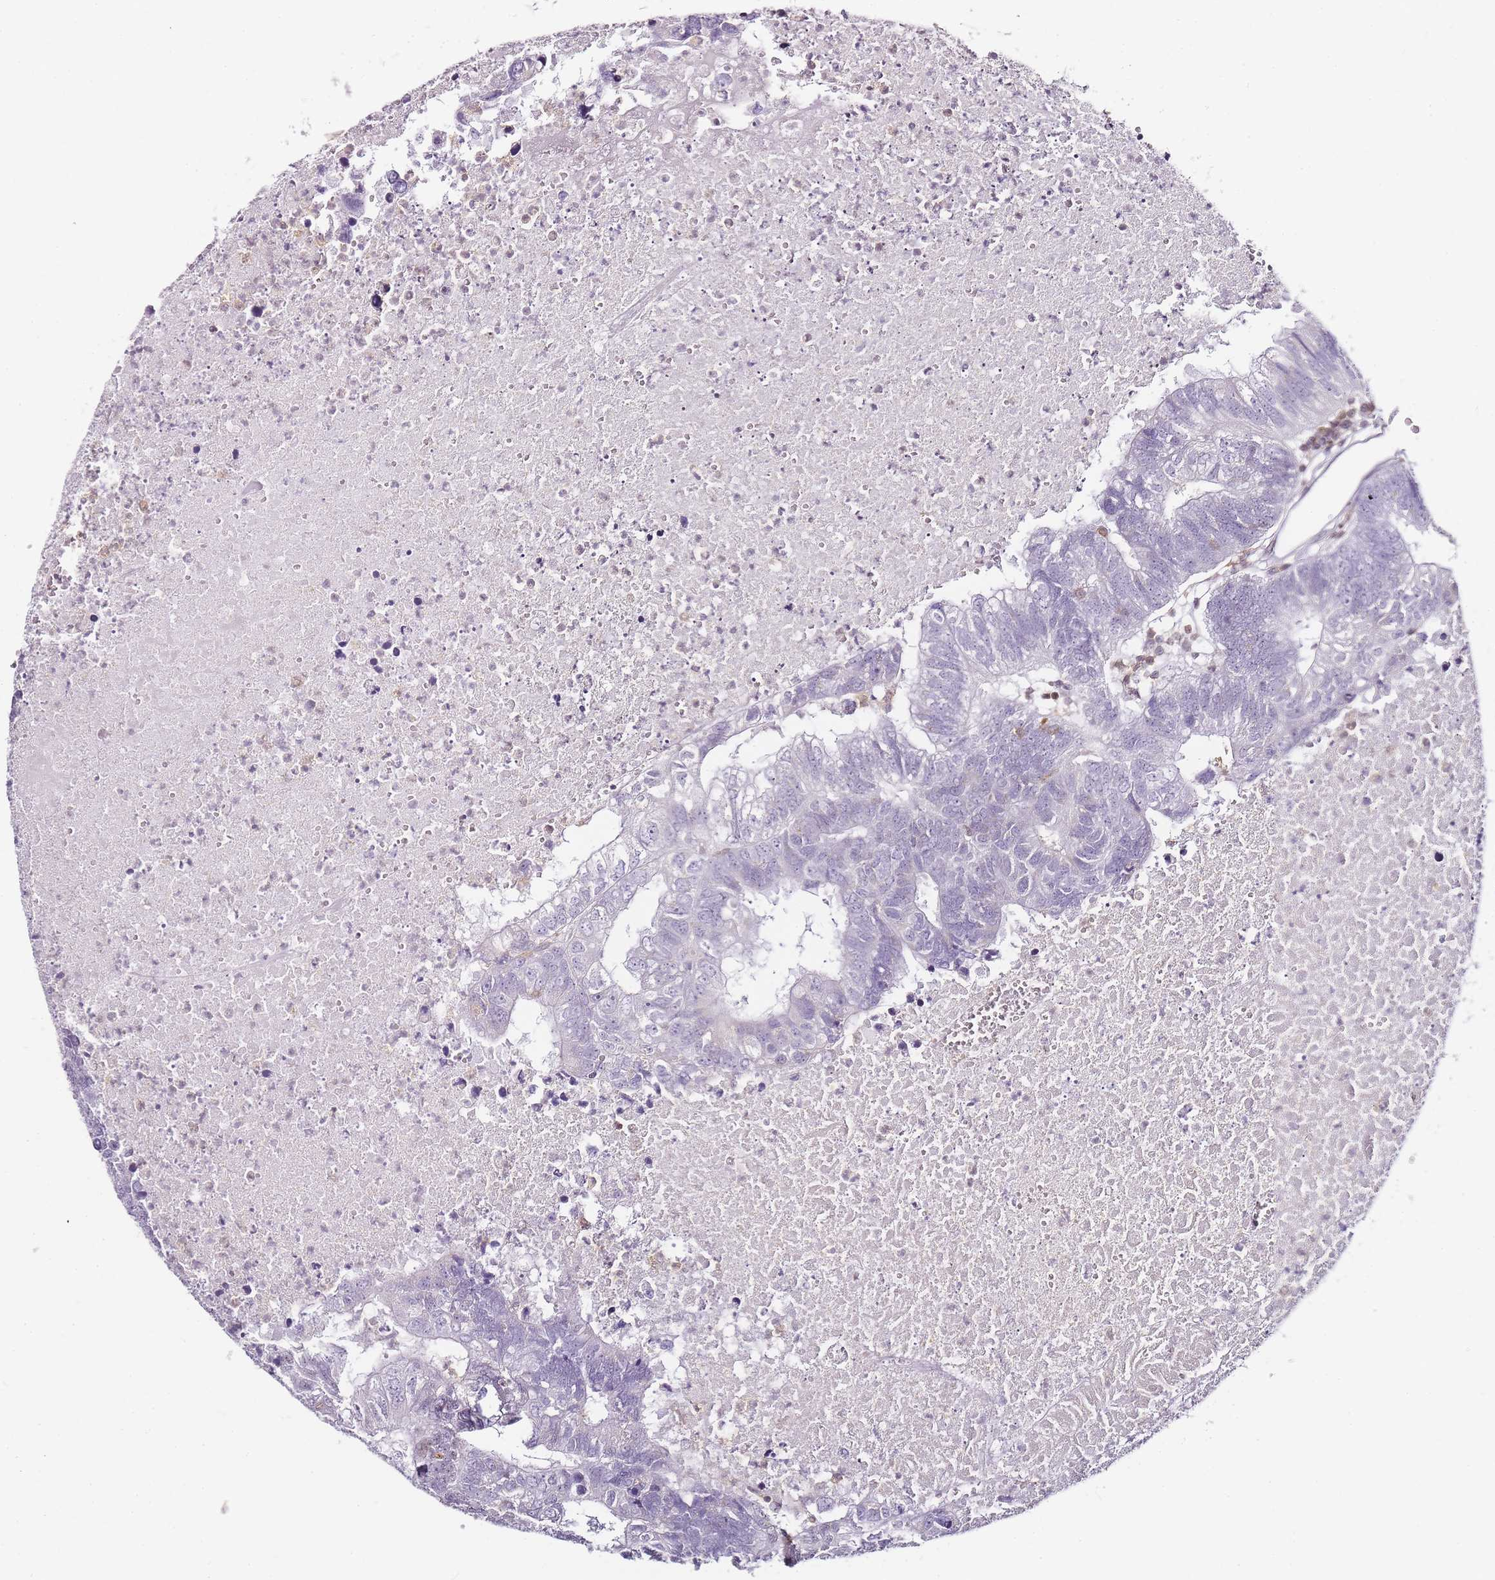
{"staining": {"intensity": "negative", "quantity": "none", "location": "none"}, "tissue": "colorectal cancer", "cell_type": "Tumor cells", "image_type": "cancer", "snomed": [{"axis": "morphology", "description": "Adenocarcinoma, NOS"}, {"axis": "topography", "description": "Colon"}], "caption": "Tumor cells show no significant protein positivity in colorectal cancer (adenocarcinoma). (Immunohistochemistry, brightfield microscopy, high magnification).", "gene": "JAKMIP1", "patient": {"sex": "female", "age": 48}}